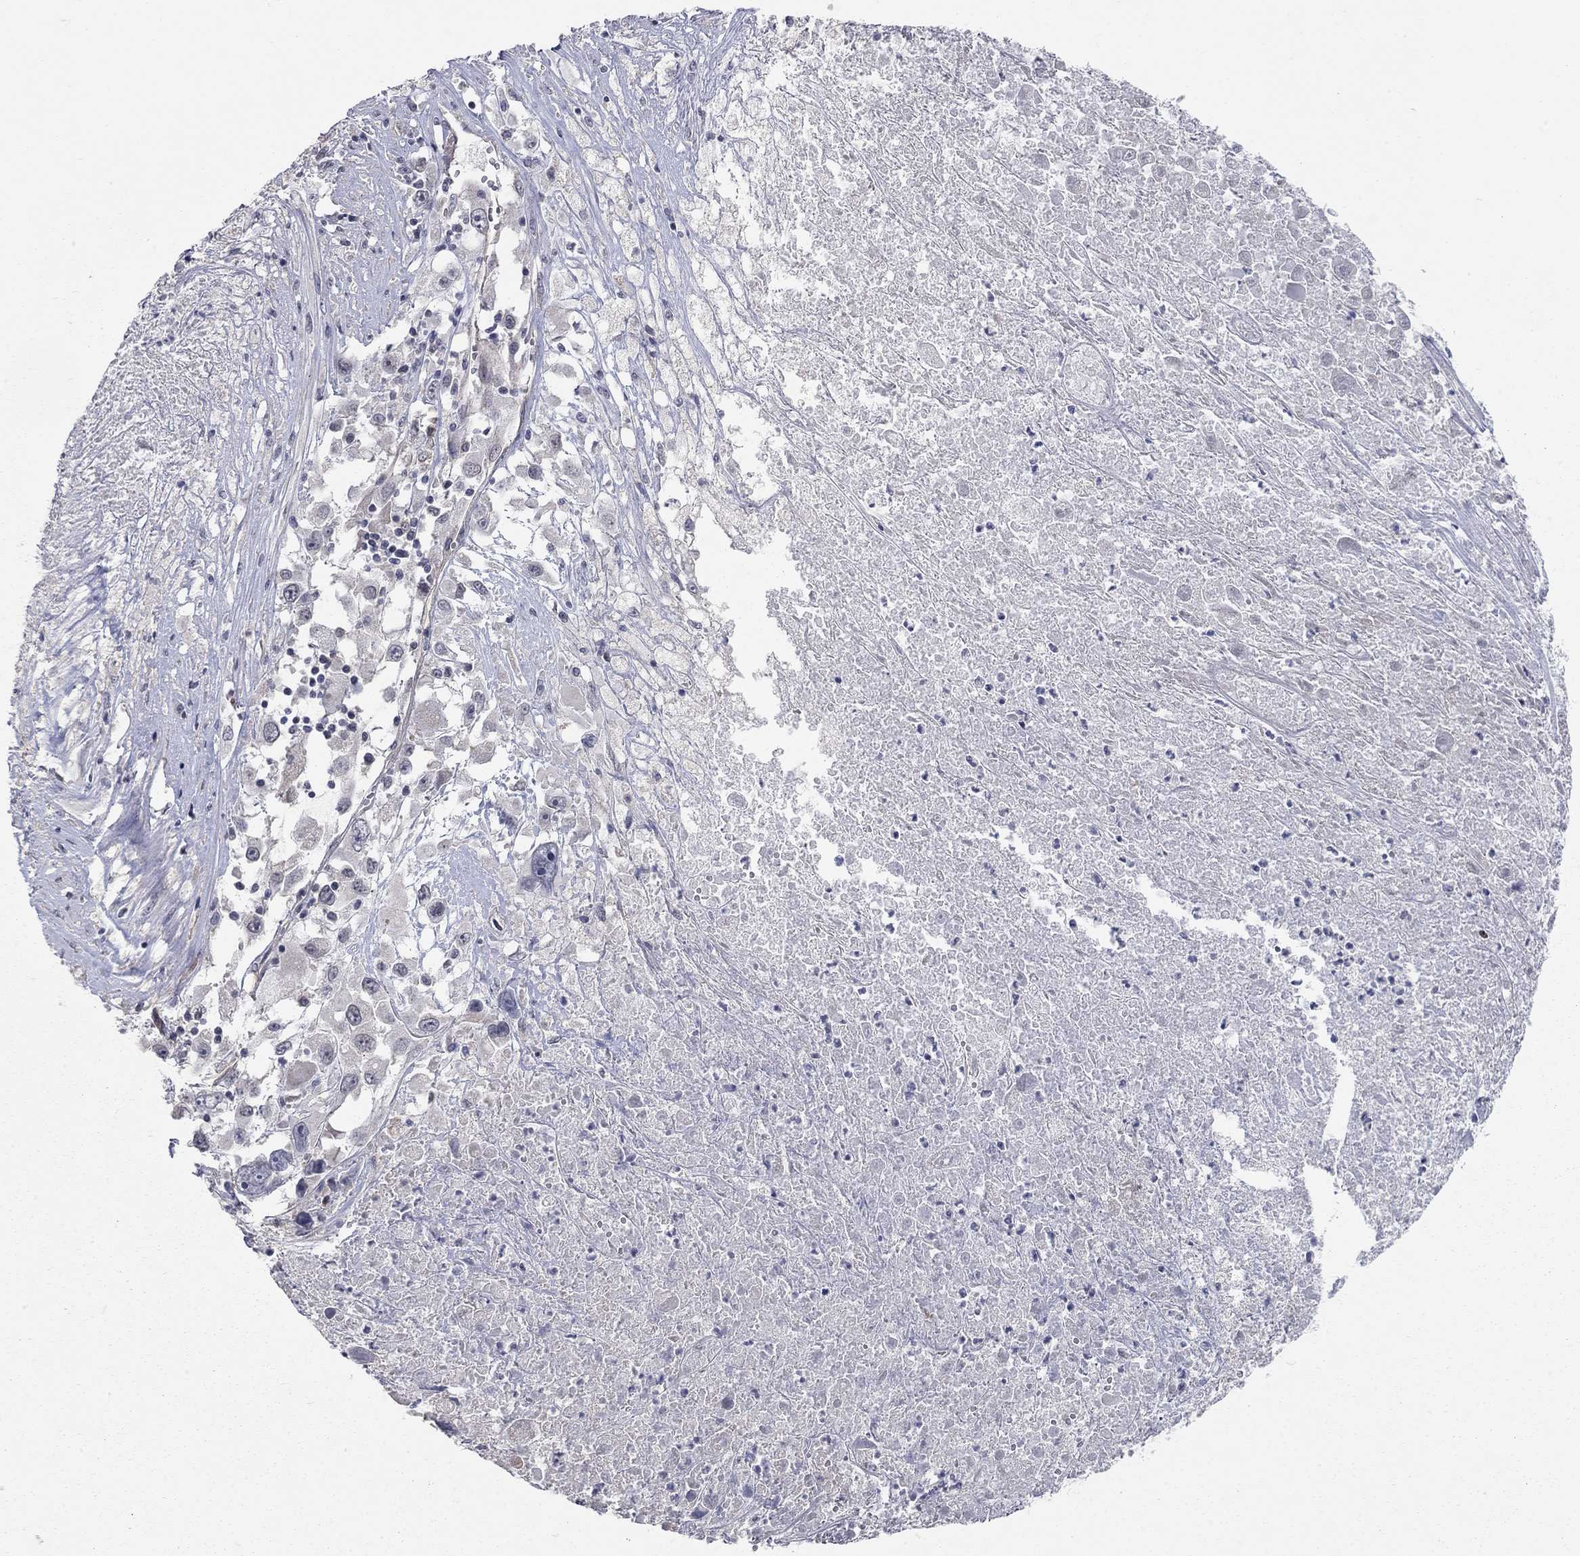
{"staining": {"intensity": "negative", "quantity": "none", "location": "none"}, "tissue": "melanoma", "cell_type": "Tumor cells", "image_type": "cancer", "snomed": [{"axis": "morphology", "description": "Malignant melanoma, Metastatic site"}, {"axis": "topography", "description": "Lymph node"}], "caption": "Micrograph shows no protein staining in tumor cells of malignant melanoma (metastatic site) tissue.", "gene": "WASF3", "patient": {"sex": "male", "age": 50}}